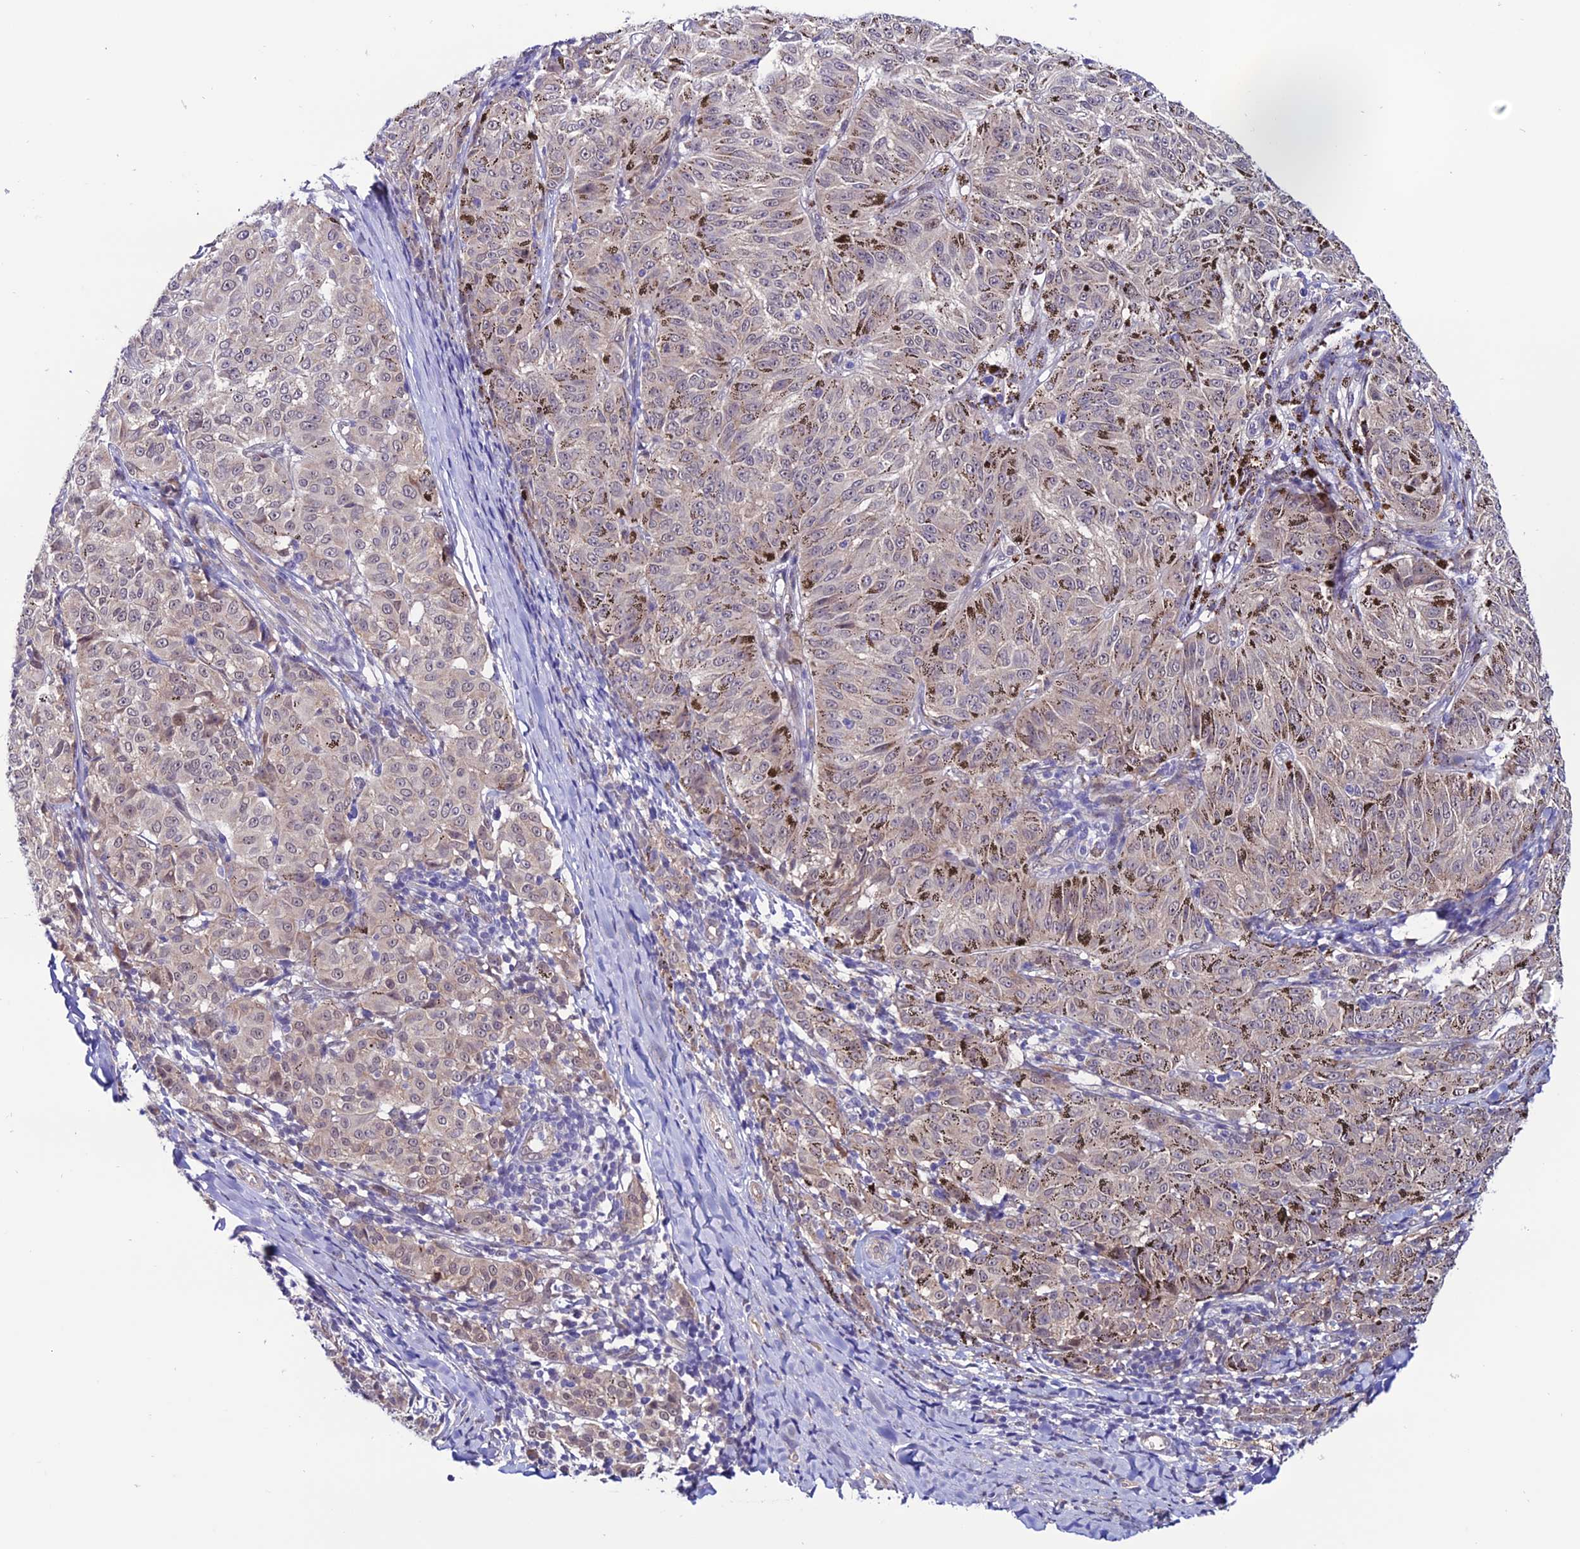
{"staining": {"intensity": "weak", "quantity": "25%-75%", "location": "cytoplasmic/membranous,nuclear"}, "tissue": "melanoma", "cell_type": "Tumor cells", "image_type": "cancer", "snomed": [{"axis": "morphology", "description": "Malignant melanoma, NOS"}, {"axis": "topography", "description": "Skin"}], "caption": "About 25%-75% of tumor cells in melanoma exhibit weak cytoplasmic/membranous and nuclear protein staining as visualized by brown immunohistochemical staining.", "gene": "FZD8", "patient": {"sex": "female", "age": 72}}